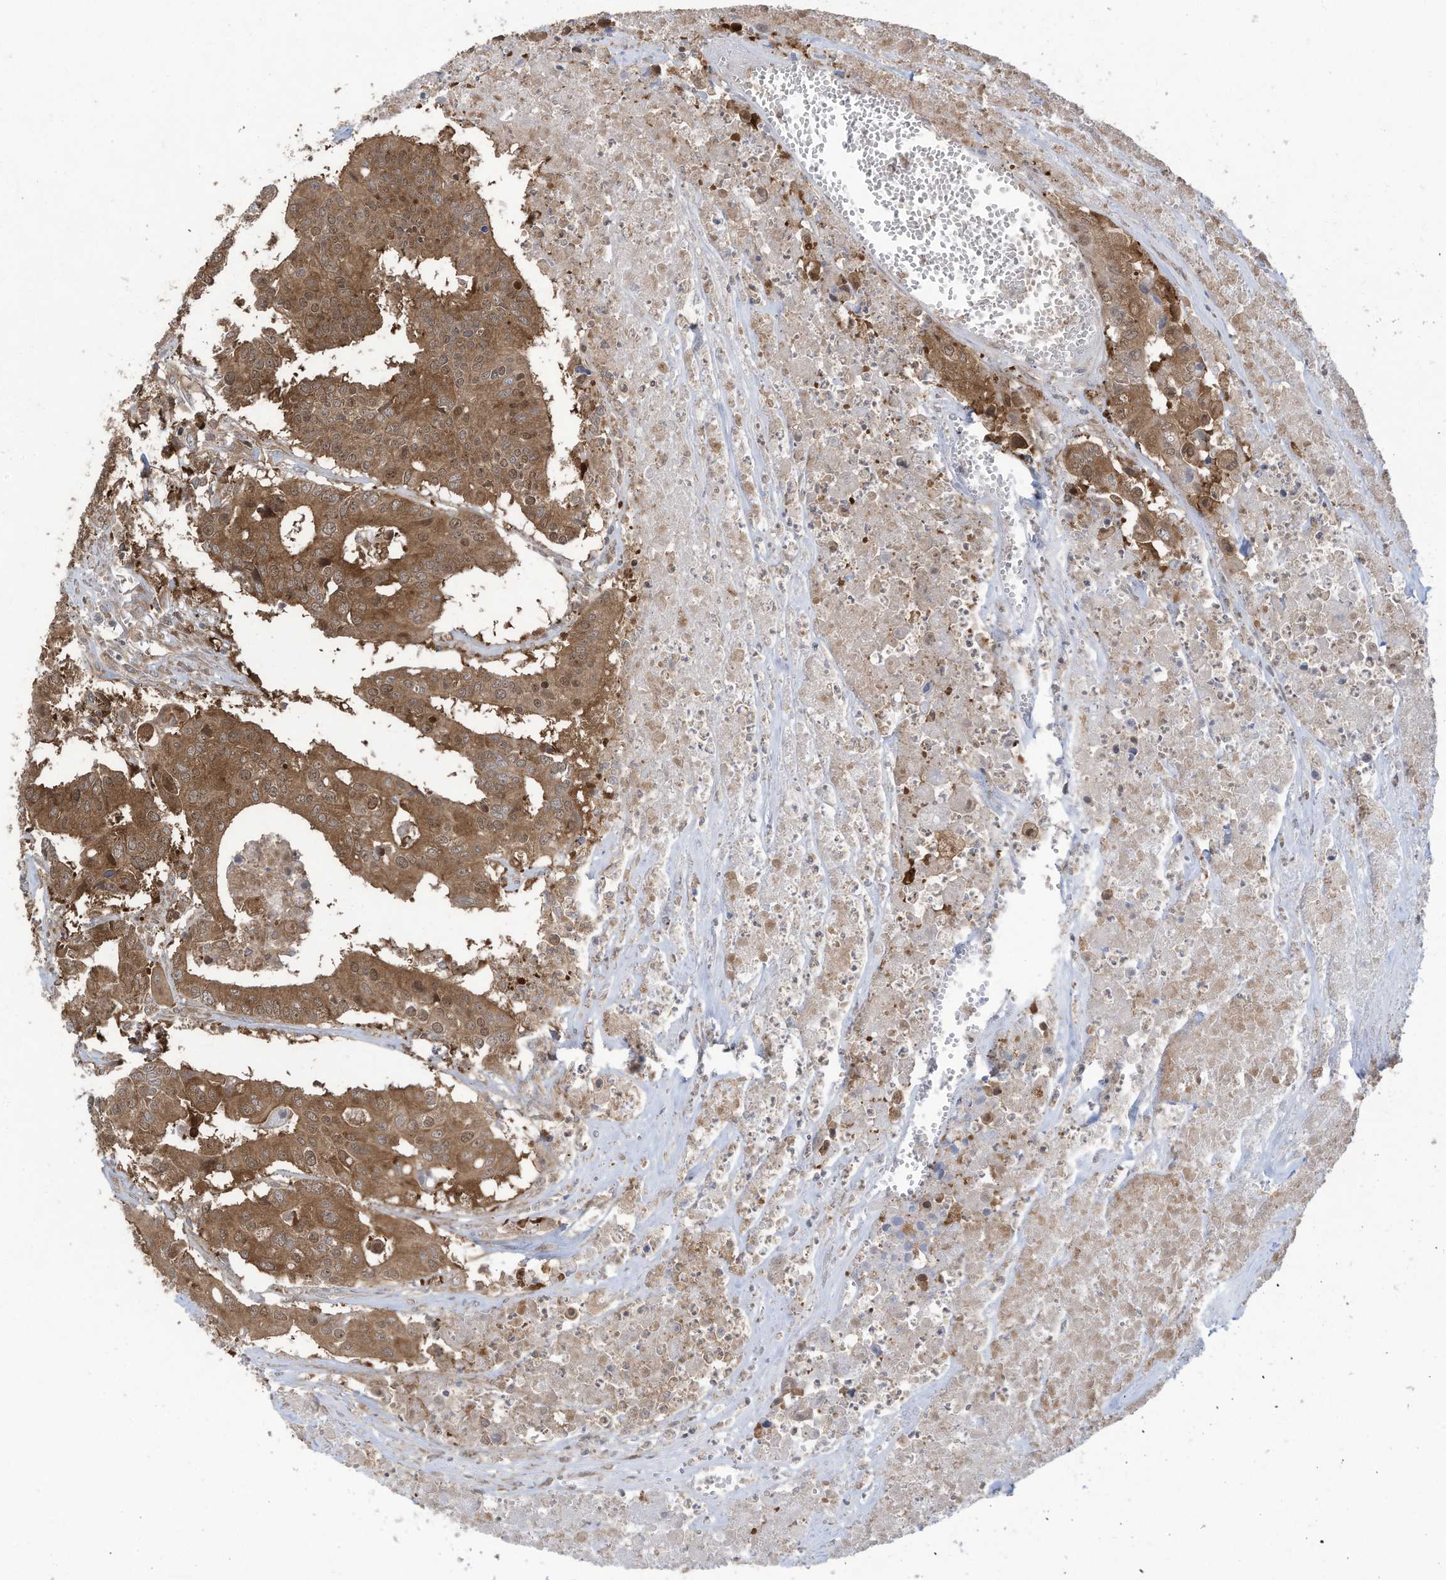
{"staining": {"intensity": "moderate", "quantity": ">75%", "location": "cytoplasmic/membranous,nuclear"}, "tissue": "colorectal cancer", "cell_type": "Tumor cells", "image_type": "cancer", "snomed": [{"axis": "morphology", "description": "Adenocarcinoma, NOS"}, {"axis": "topography", "description": "Colon"}], "caption": "Immunohistochemistry histopathology image of adenocarcinoma (colorectal) stained for a protein (brown), which displays medium levels of moderate cytoplasmic/membranous and nuclear staining in approximately >75% of tumor cells.", "gene": "OLA1", "patient": {"sex": "male", "age": 77}}